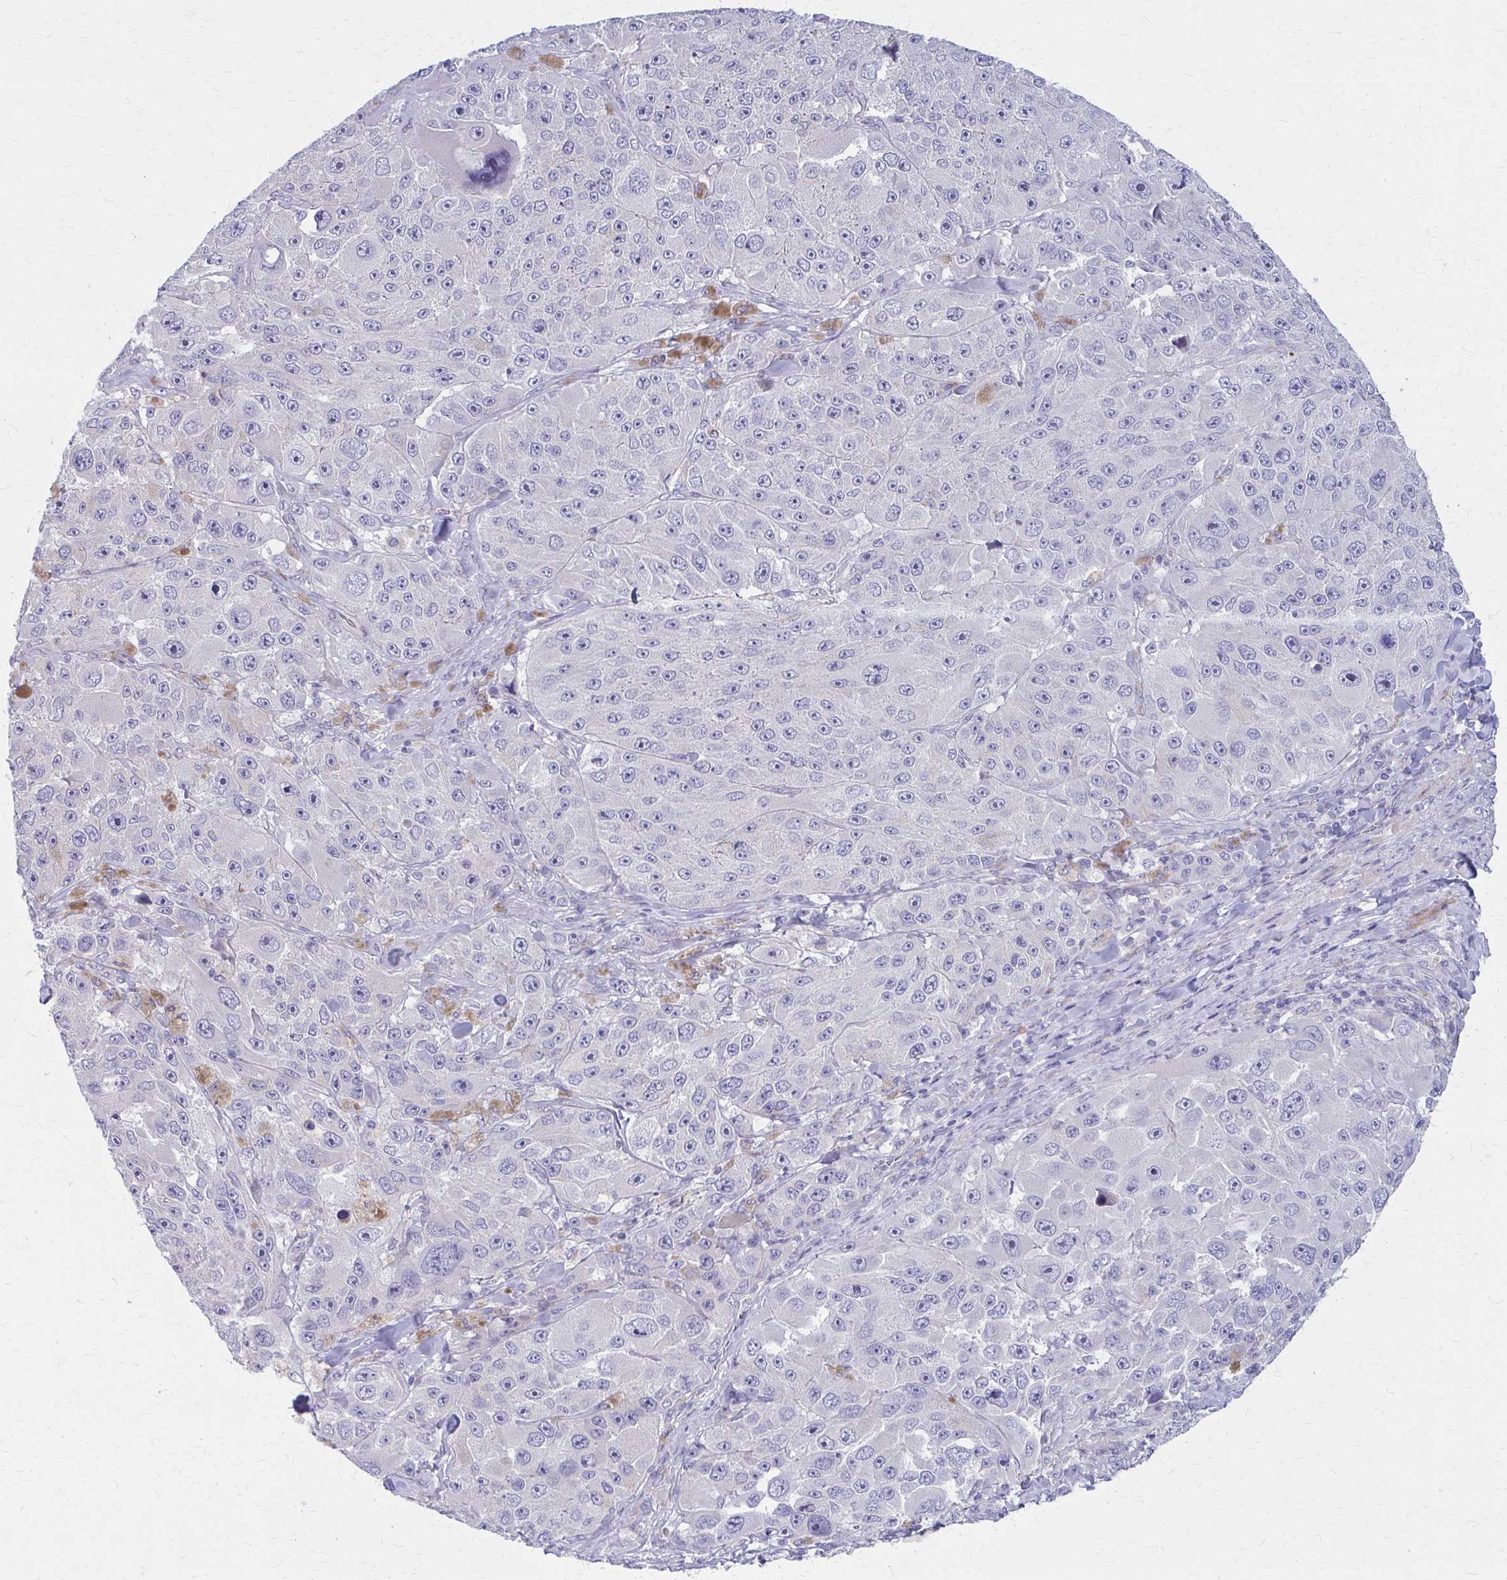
{"staining": {"intensity": "negative", "quantity": "none", "location": "none"}, "tissue": "melanoma", "cell_type": "Tumor cells", "image_type": "cancer", "snomed": [{"axis": "morphology", "description": "Malignant melanoma, Metastatic site"}, {"axis": "topography", "description": "Lymph node"}], "caption": "Protein analysis of melanoma demonstrates no significant staining in tumor cells.", "gene": "GLYATL2", "patient": {"sex": "male", "age": 62}}